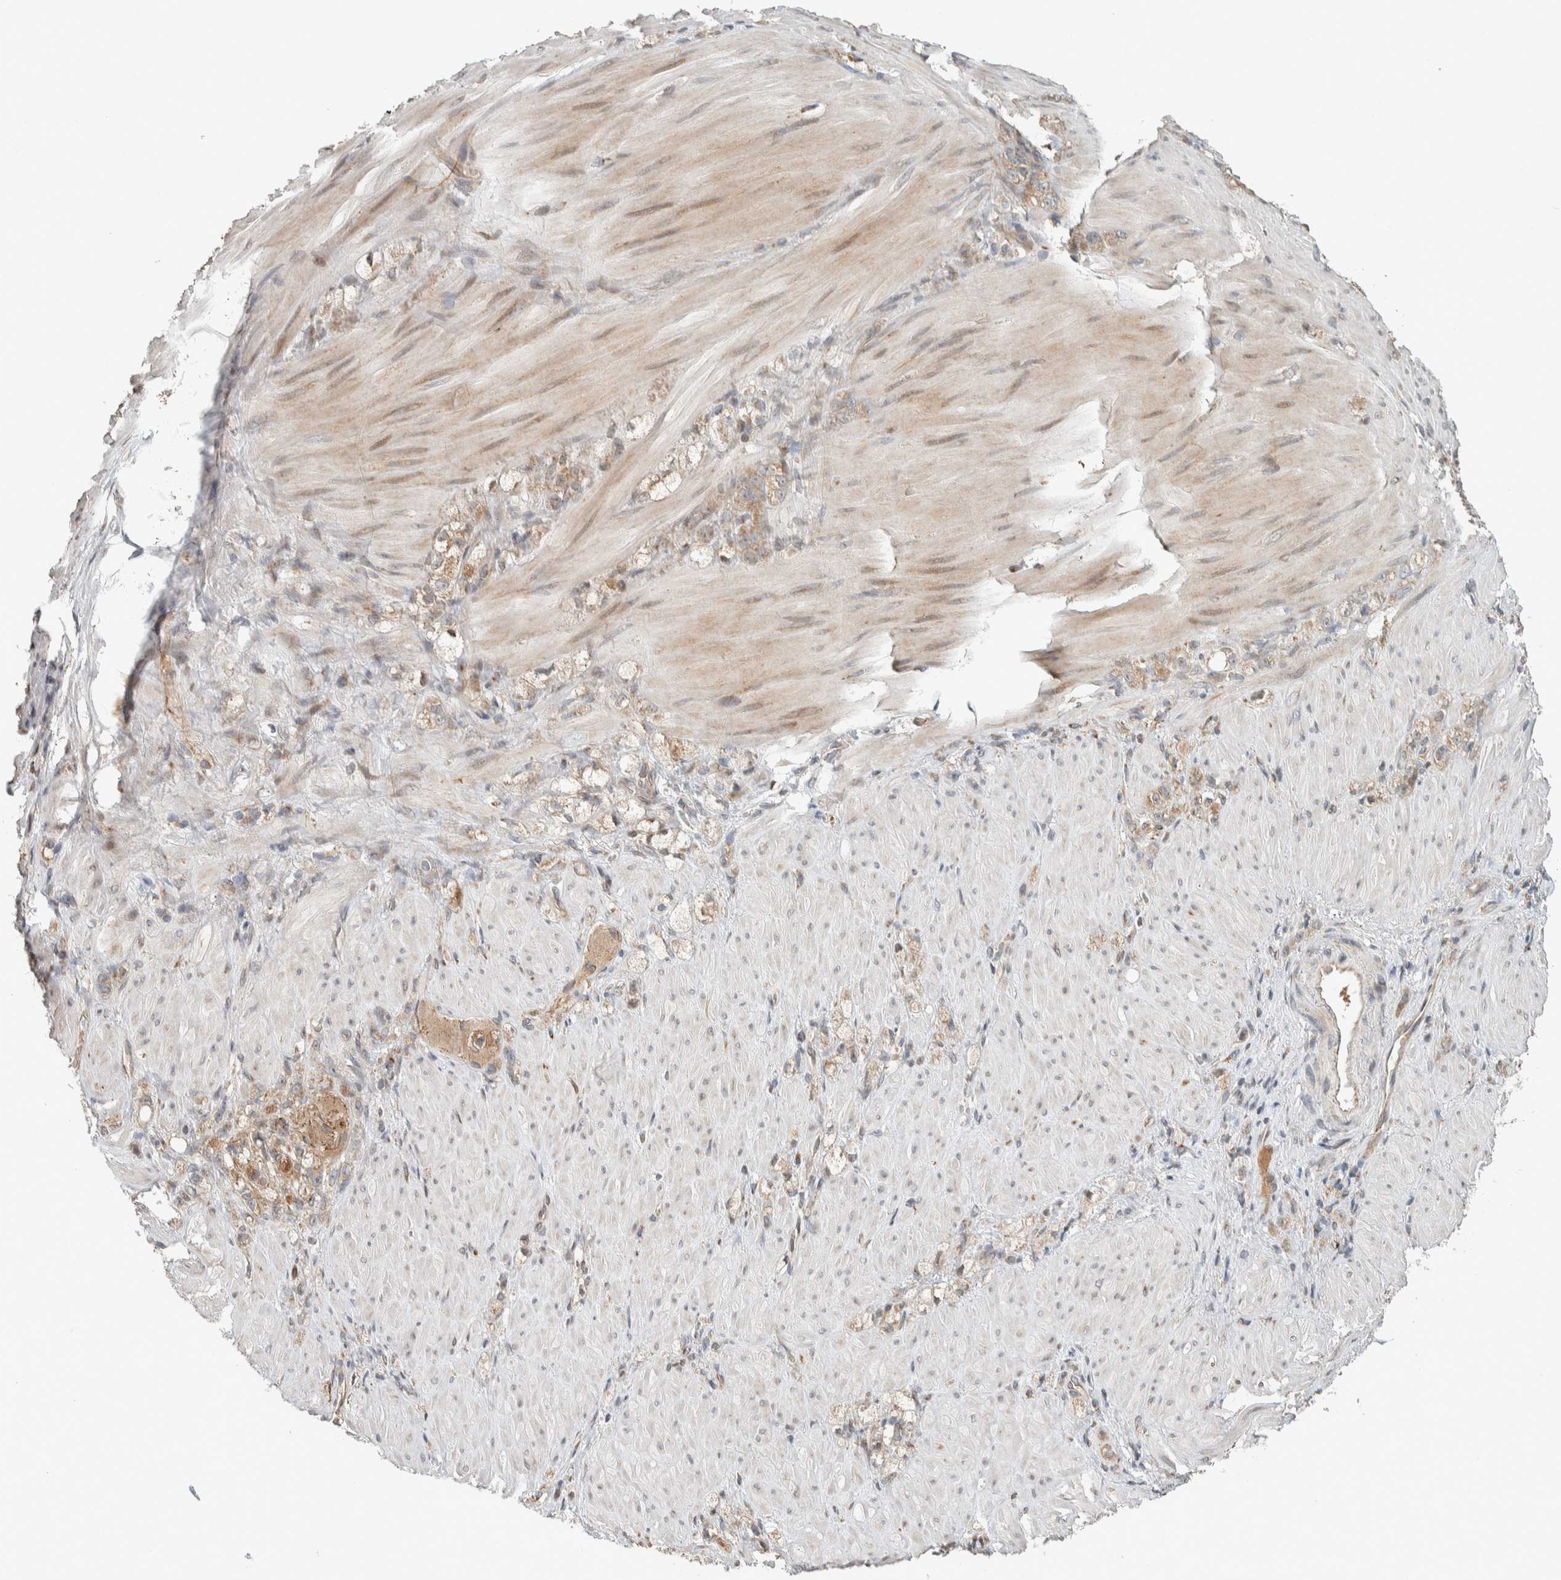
{"staining": {"intensity": "weak", "quantity": ">75%", "location": "cytoplasmic/membranous"}, "tissue": "stomach cancer", "cell_type": "Tumor cells", "image_type": "cancer", "snomed": [{"axis": "morphology", "description": "Normal tissue, NOS"}, {"axis": "morphology", "description": "Adenocarcinoma, NOS"}, {"axis": "topography", "description": "Stomach"}], "caption": "Protein expression analysis of human stomach adenocarcinoma reveals weak cytoplasmic/membranous positivity in approximately >75% of tumor cells.", "gene": "NBR1", "patient": {"sex": "male", "age": 82}}